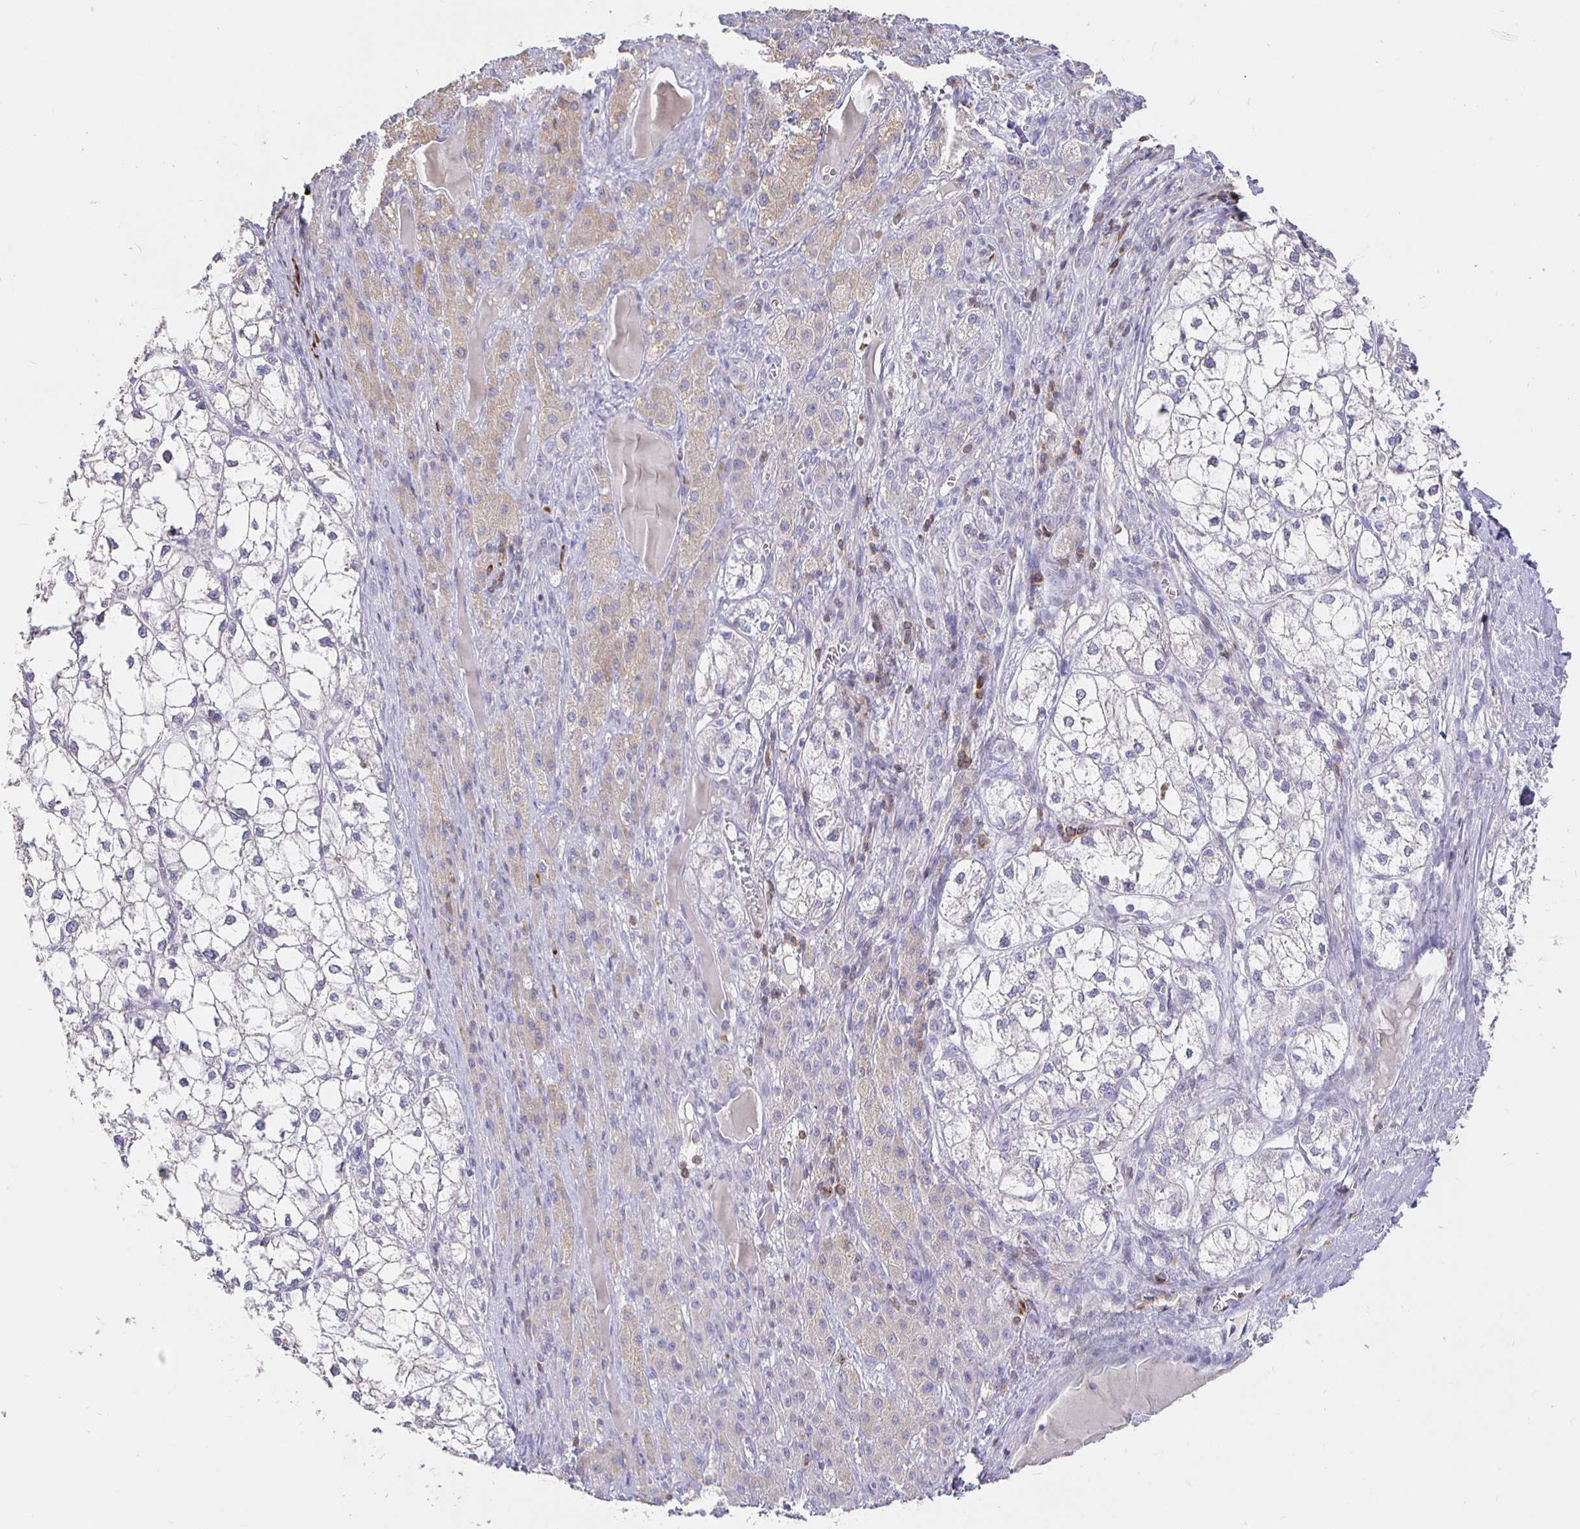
{"staining": {"intensity": "negative", "quantity": "none", "location": "none"}, "tissue": "liver cancer", "cell_type": "Tumor cells", "image_type": "cancer", "snomed": [{"axis": "morphology", "description": "Carcinoma, Hepatocellular, NOS"}, {"axis": "topography", "description": "Liver"}], "caption": "DAB (3,3'-diaminobenzidine) immunohistochemical staining of human liver cancer reveals no significant staining in tumor cells.", "gene": "CXCR3", "patient": {"sex": "female", "age": 43}}